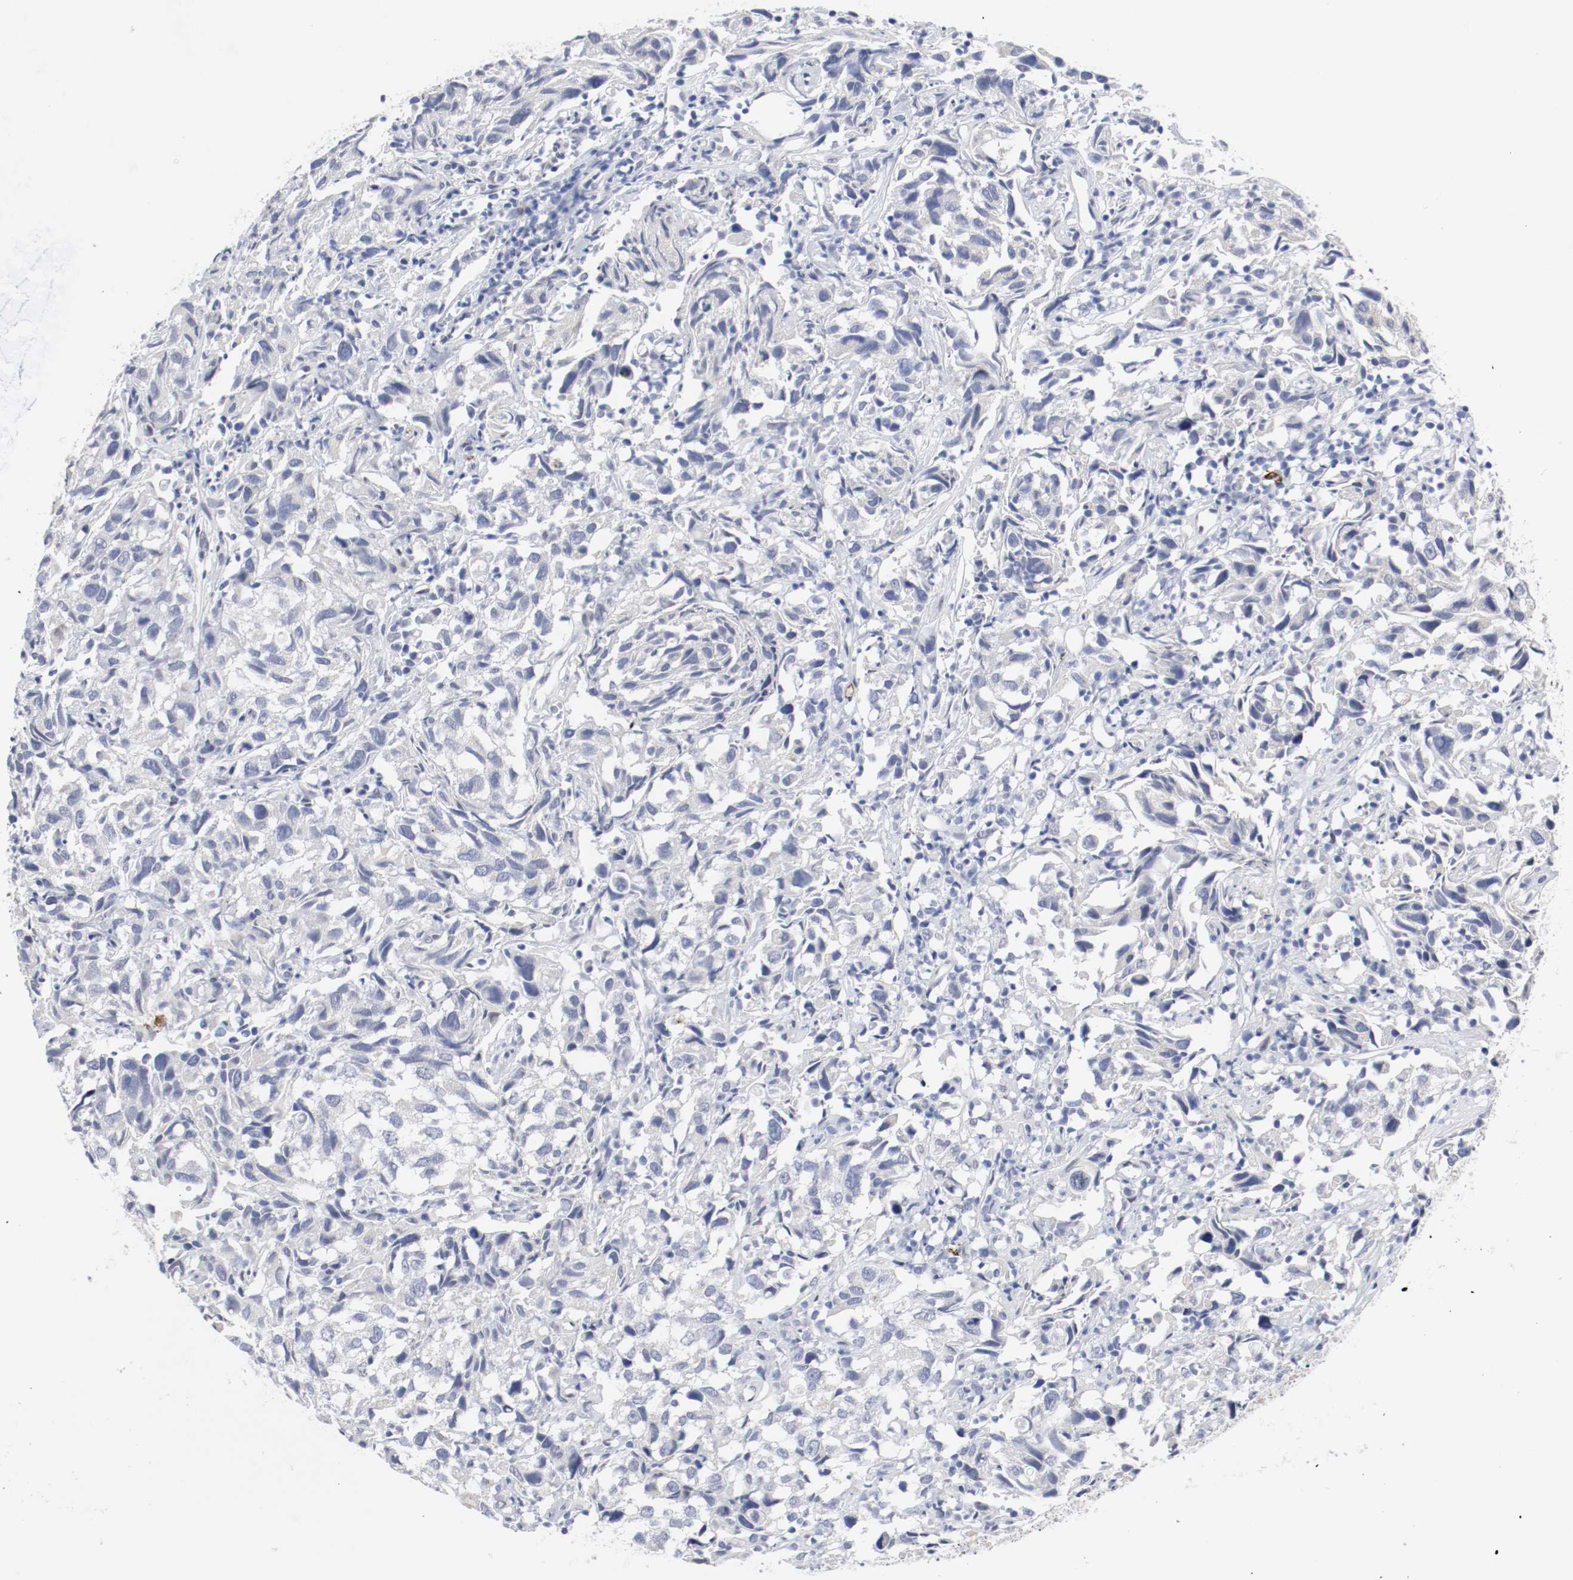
{"staining": {"intensity": "negative", "quantity": "none", "location": "none"}, "tissue": "urothelial cancer", "cell_type": "Tumor cells", "image_type": "cancer", "snomed": [{"axis": "morphology", "description": "Urothelial carcinoma, High grade"}, {"axis": "topography", "description": "Urinary bladder"}], "caption": "Micrograph shows no protein staining in tumor cells of high-grade urothelial carcinoma tissue. (DAB (3,3'-diaminobenzidine) IHC visualized using brightfield microscopy, high magnification).", "gene": "KIT", "patient": {"sex": "female", "age": 75}}